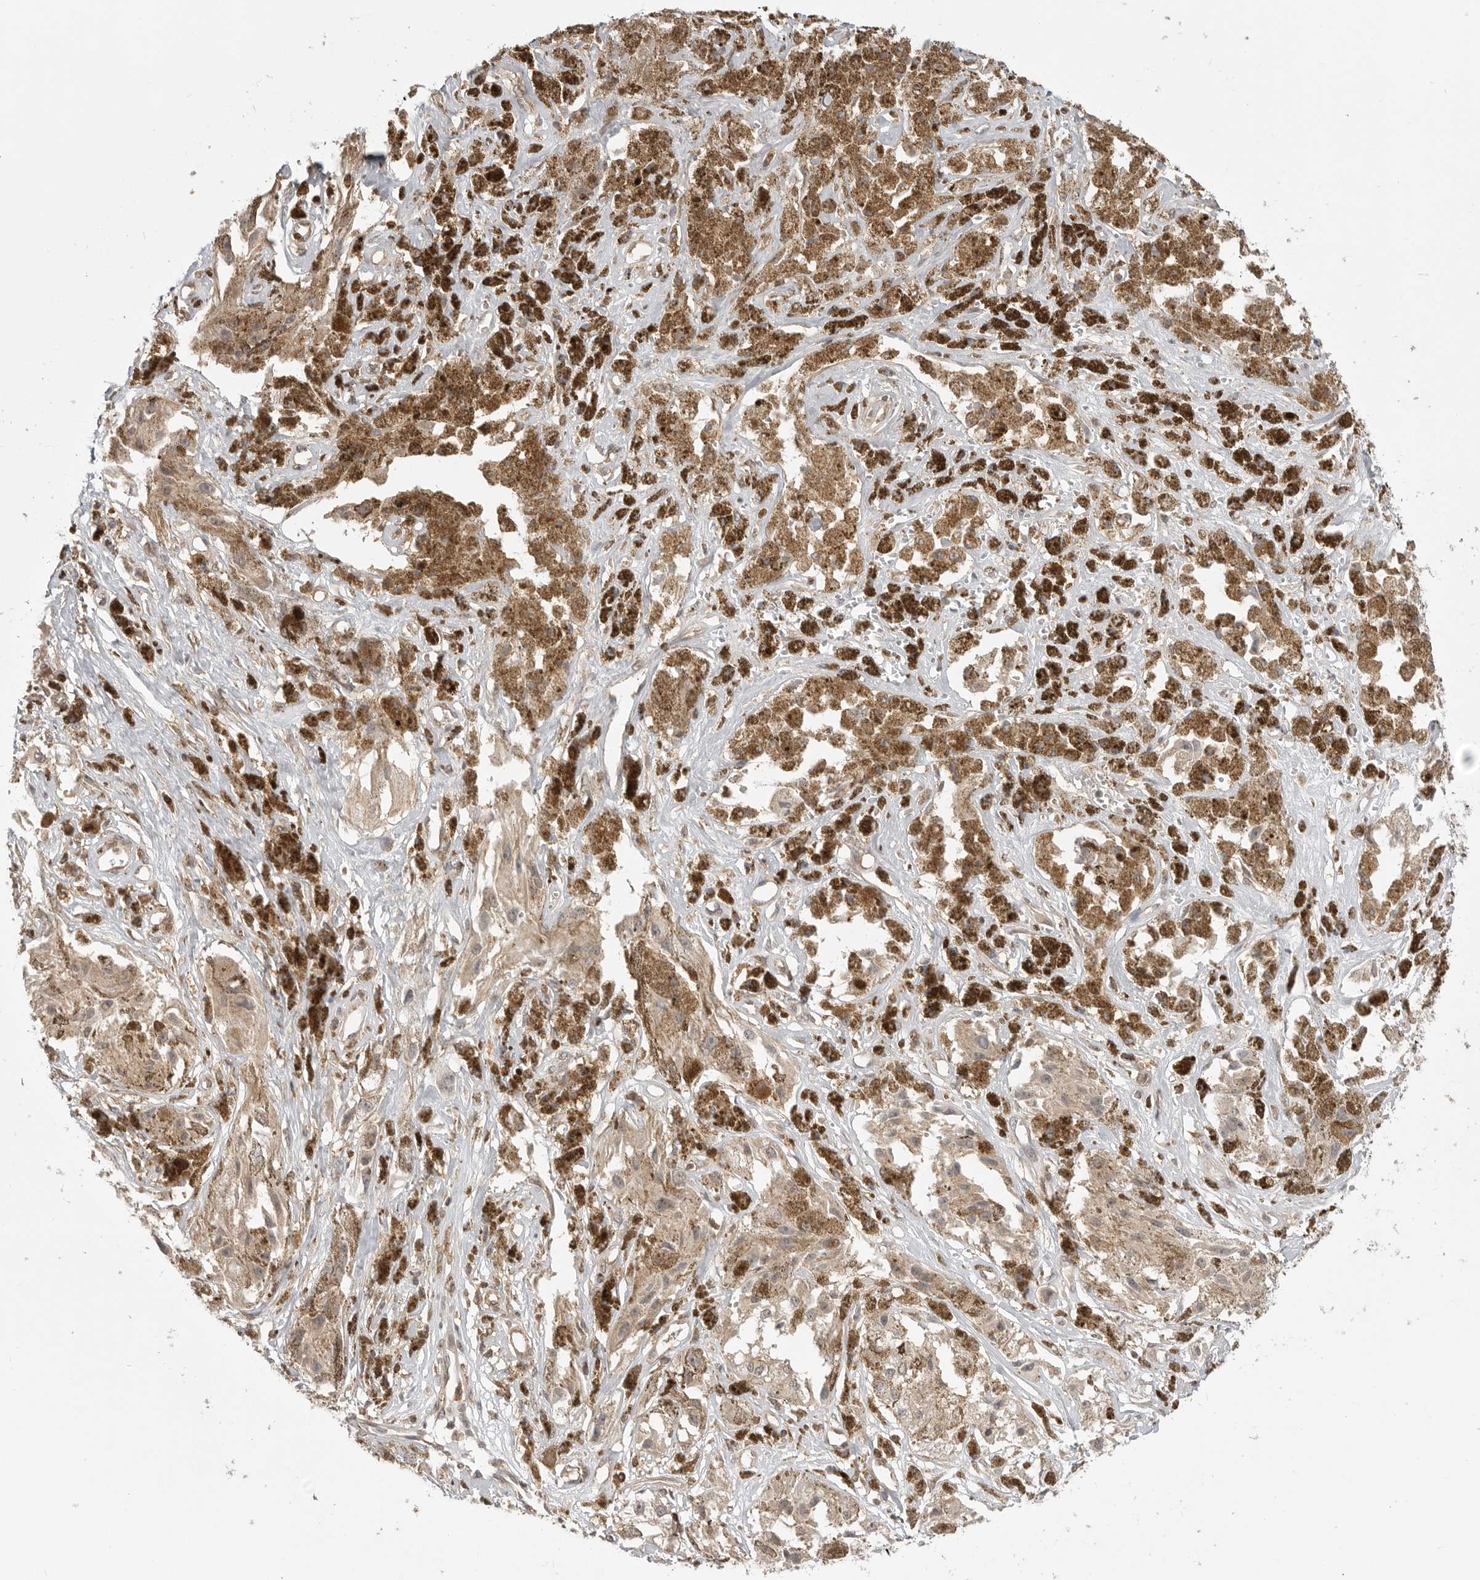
{"staining": {"intensity": "weak", "quantity": ">75%", "location": "cytoplasmic/membranous"}, "tissue": "melanoma", "cell_type": "Tumor cells", "image_type": "cancer", "snomed": [{"axis": "morphology", "description": "Malignant melanoma, NOS"}, {"axis": "topography", "description": "Skin"}], "caption": "Immunohistochemical staining of human melanoma exhibits weak cytoplasmic/membranous protein expression in about >75% of tumor cells. The protein is shown in brown color, while the nuclei are stained blue.", "gene": "GPC2", "patient": {"sex": "male", "age": 88}}